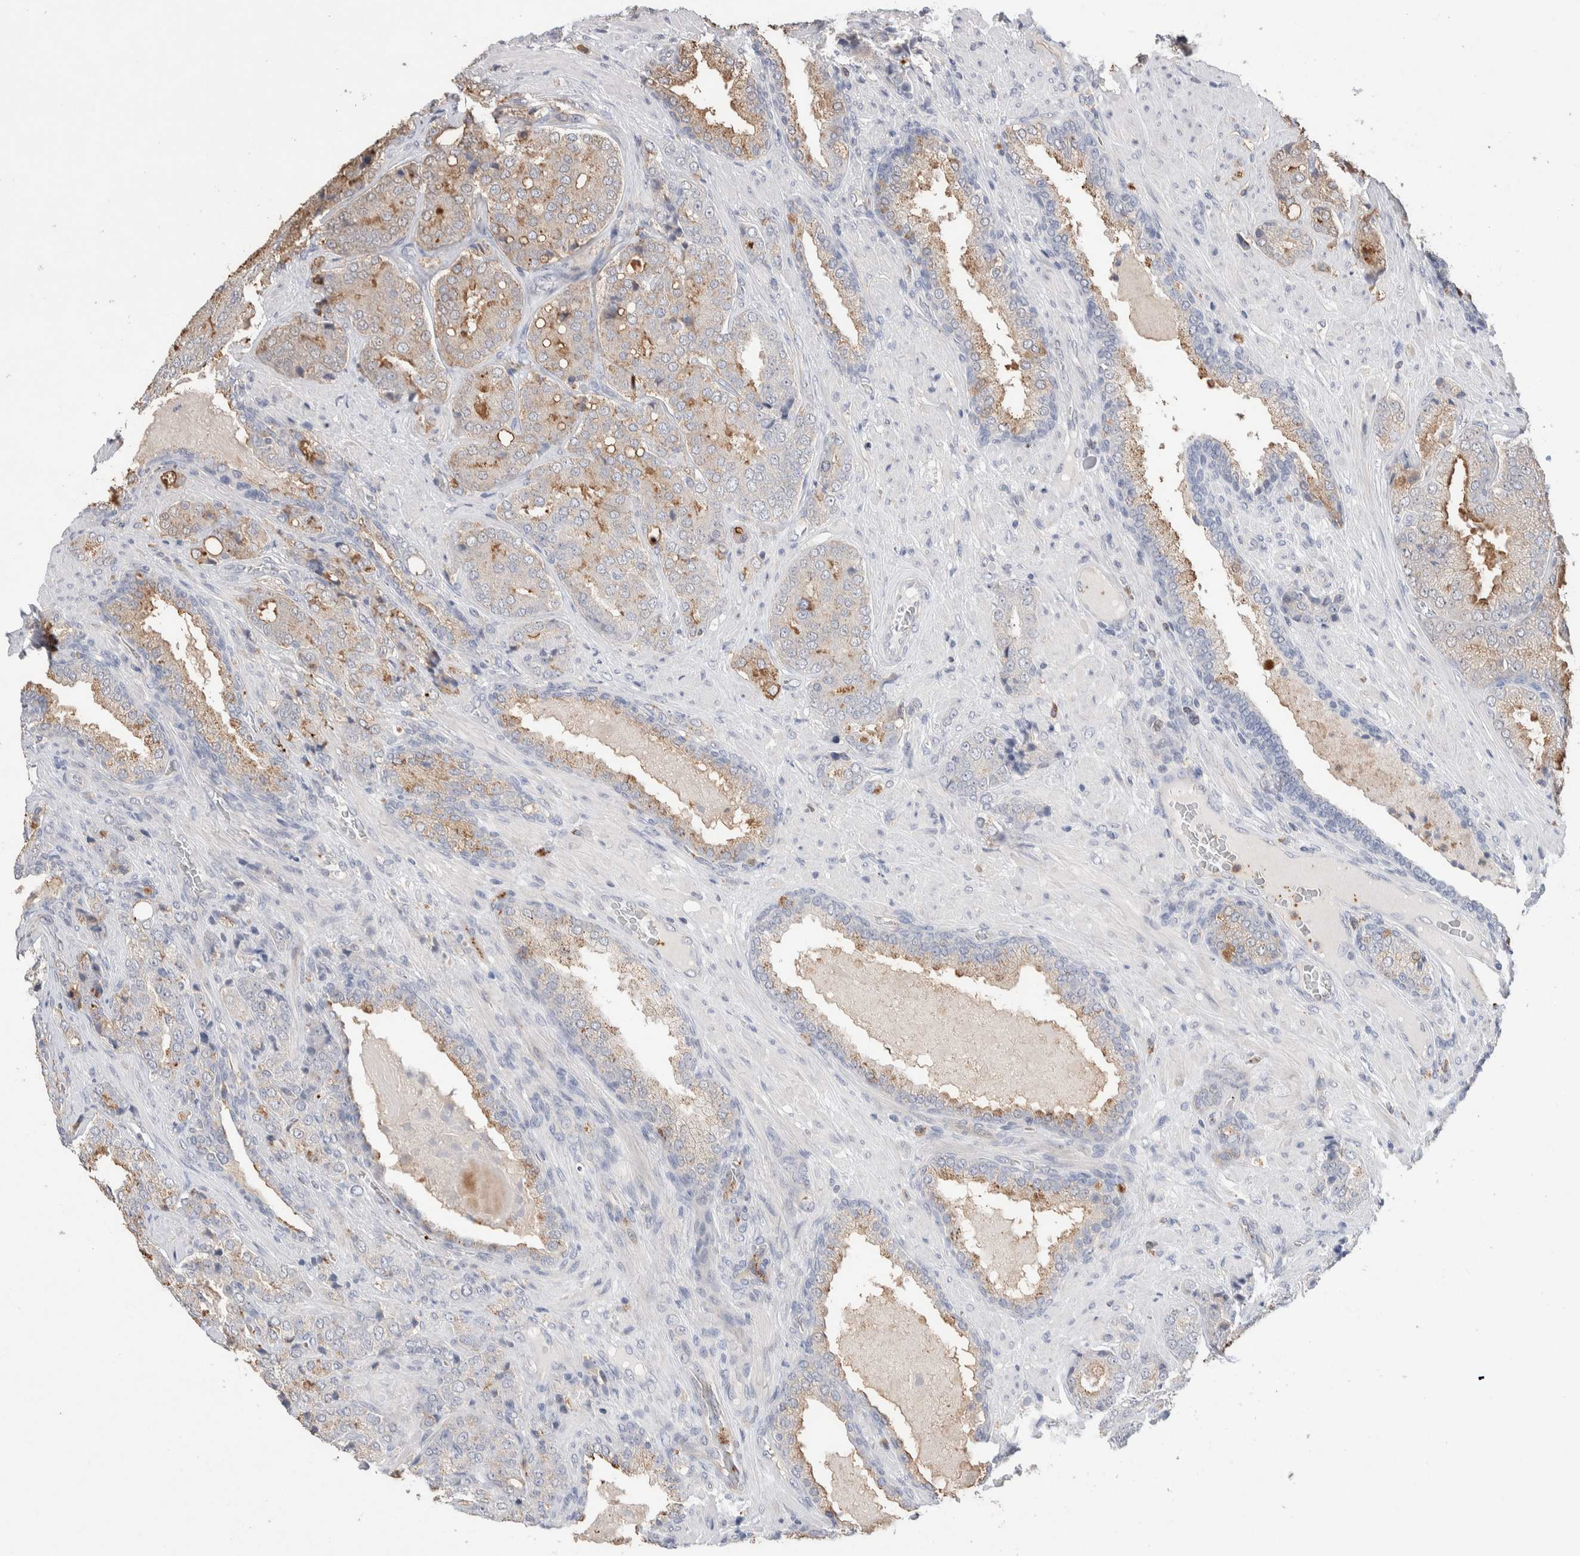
{"staining": {"intensity": "moderate", "quantity": "<25%", "location": "cytoplasmic/membranous"}, "tissue": "prostate cancer", "cell_type": "Tumor cells", "image_type": "cancer", "snomed": [{"axis": "morphology", "description": "Adenocarcinoma, High grade"}, {"axis": "topography", "description": "Prostate"}], "caption": "IHC histopathology image of human prostate cancer stained for a protein (brown), which shows low levels of moderate cytoplasmic/membranous expression in approximately <25% of tumor cells.", "gene": "FFAR2", "patient": {"sex": "male", "age": 50}}